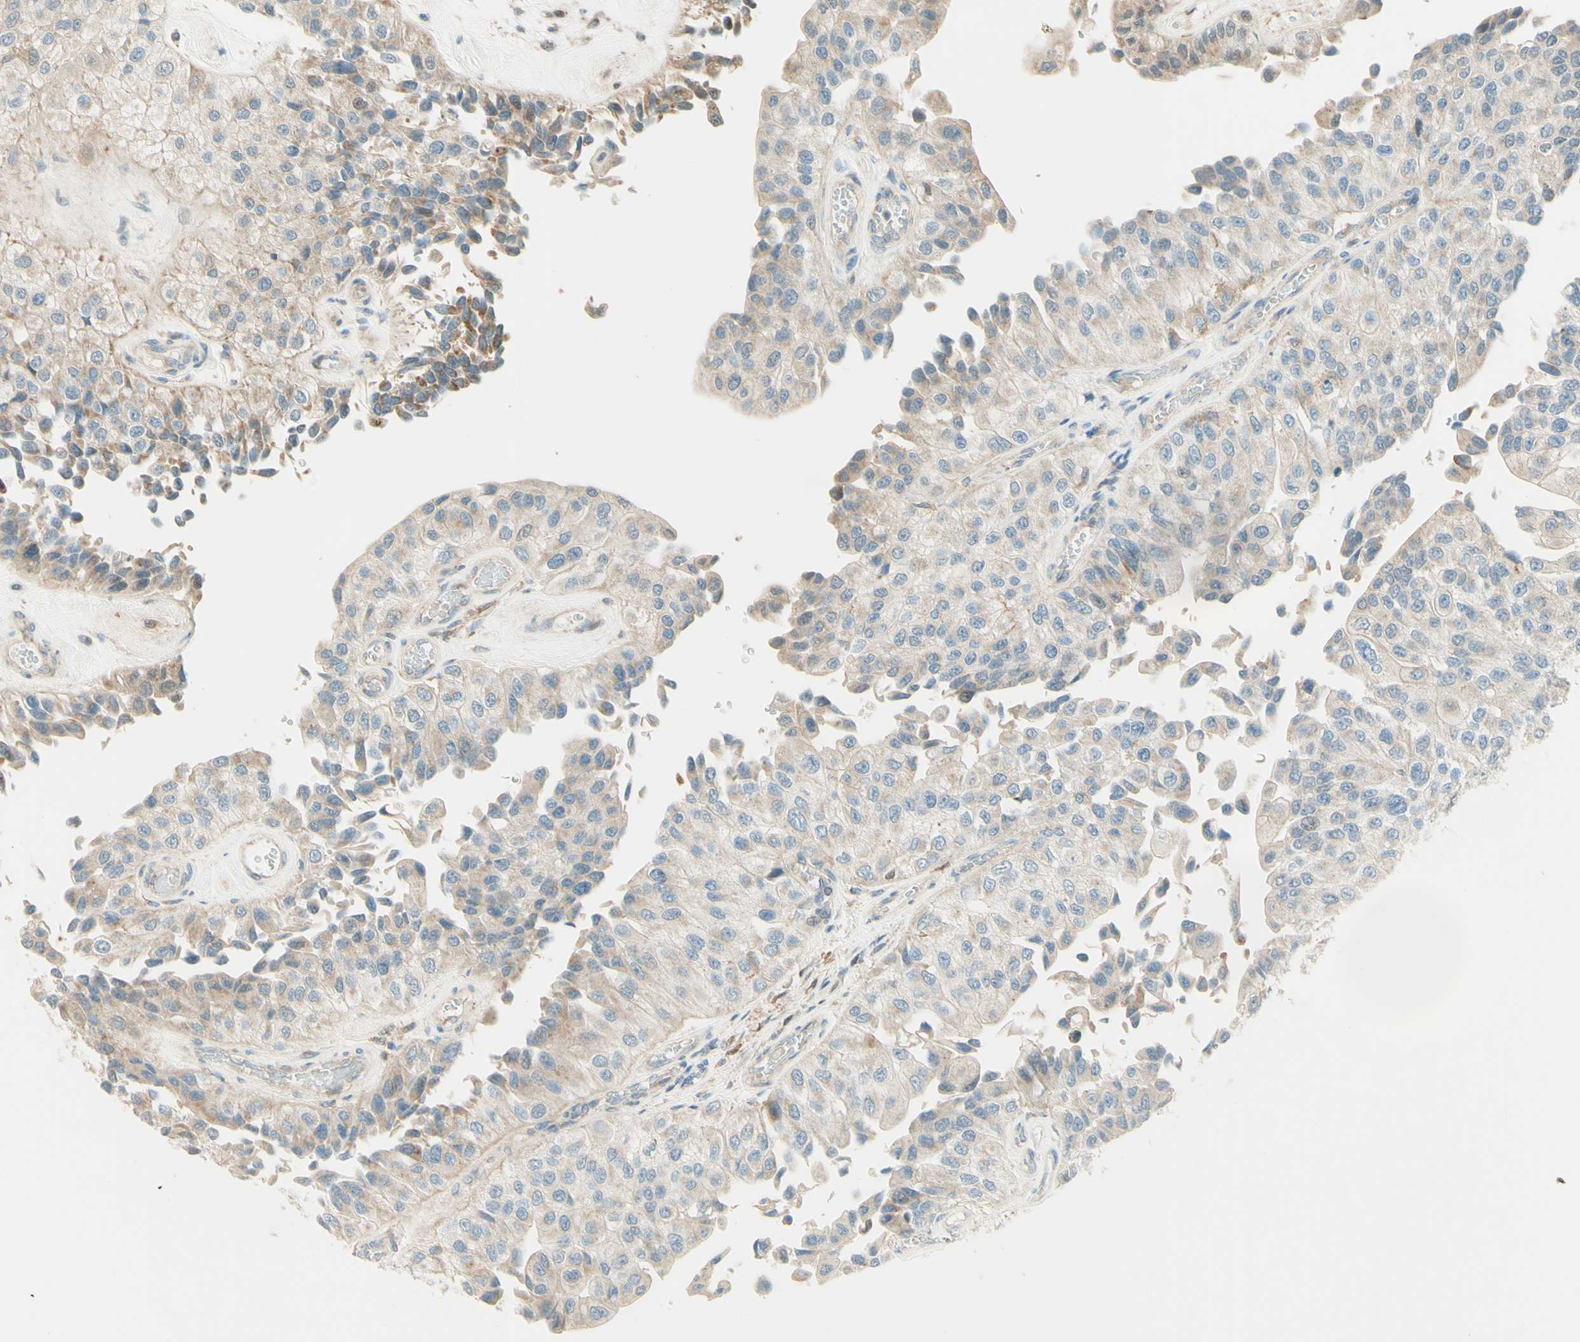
{"staining": {"intensity": "weak", "quantity": "25%-75%", "location": "cytoplasmic/membranous"}, "tissue": "urothelial cancer", "cell_type": "Tumor cells", "image_type": "cancer", "snomed": [{"axis": "morphology", "description": "Urothelial carcinoma, High grade"}, {"axis": "topography", "description": "Kidney"}, {"axis": "topography", "description": "Urinary bladder"}], "caption": "IHC (DAB) staining of high-grade urothelial carcinoma displays weak cytoplasmic/membranous protein expression in about 25%-75% of tumor cells. Nuclei are stained in blue.", "gene": "PROM1", "patient": {"sex": "male", "age": 77}}